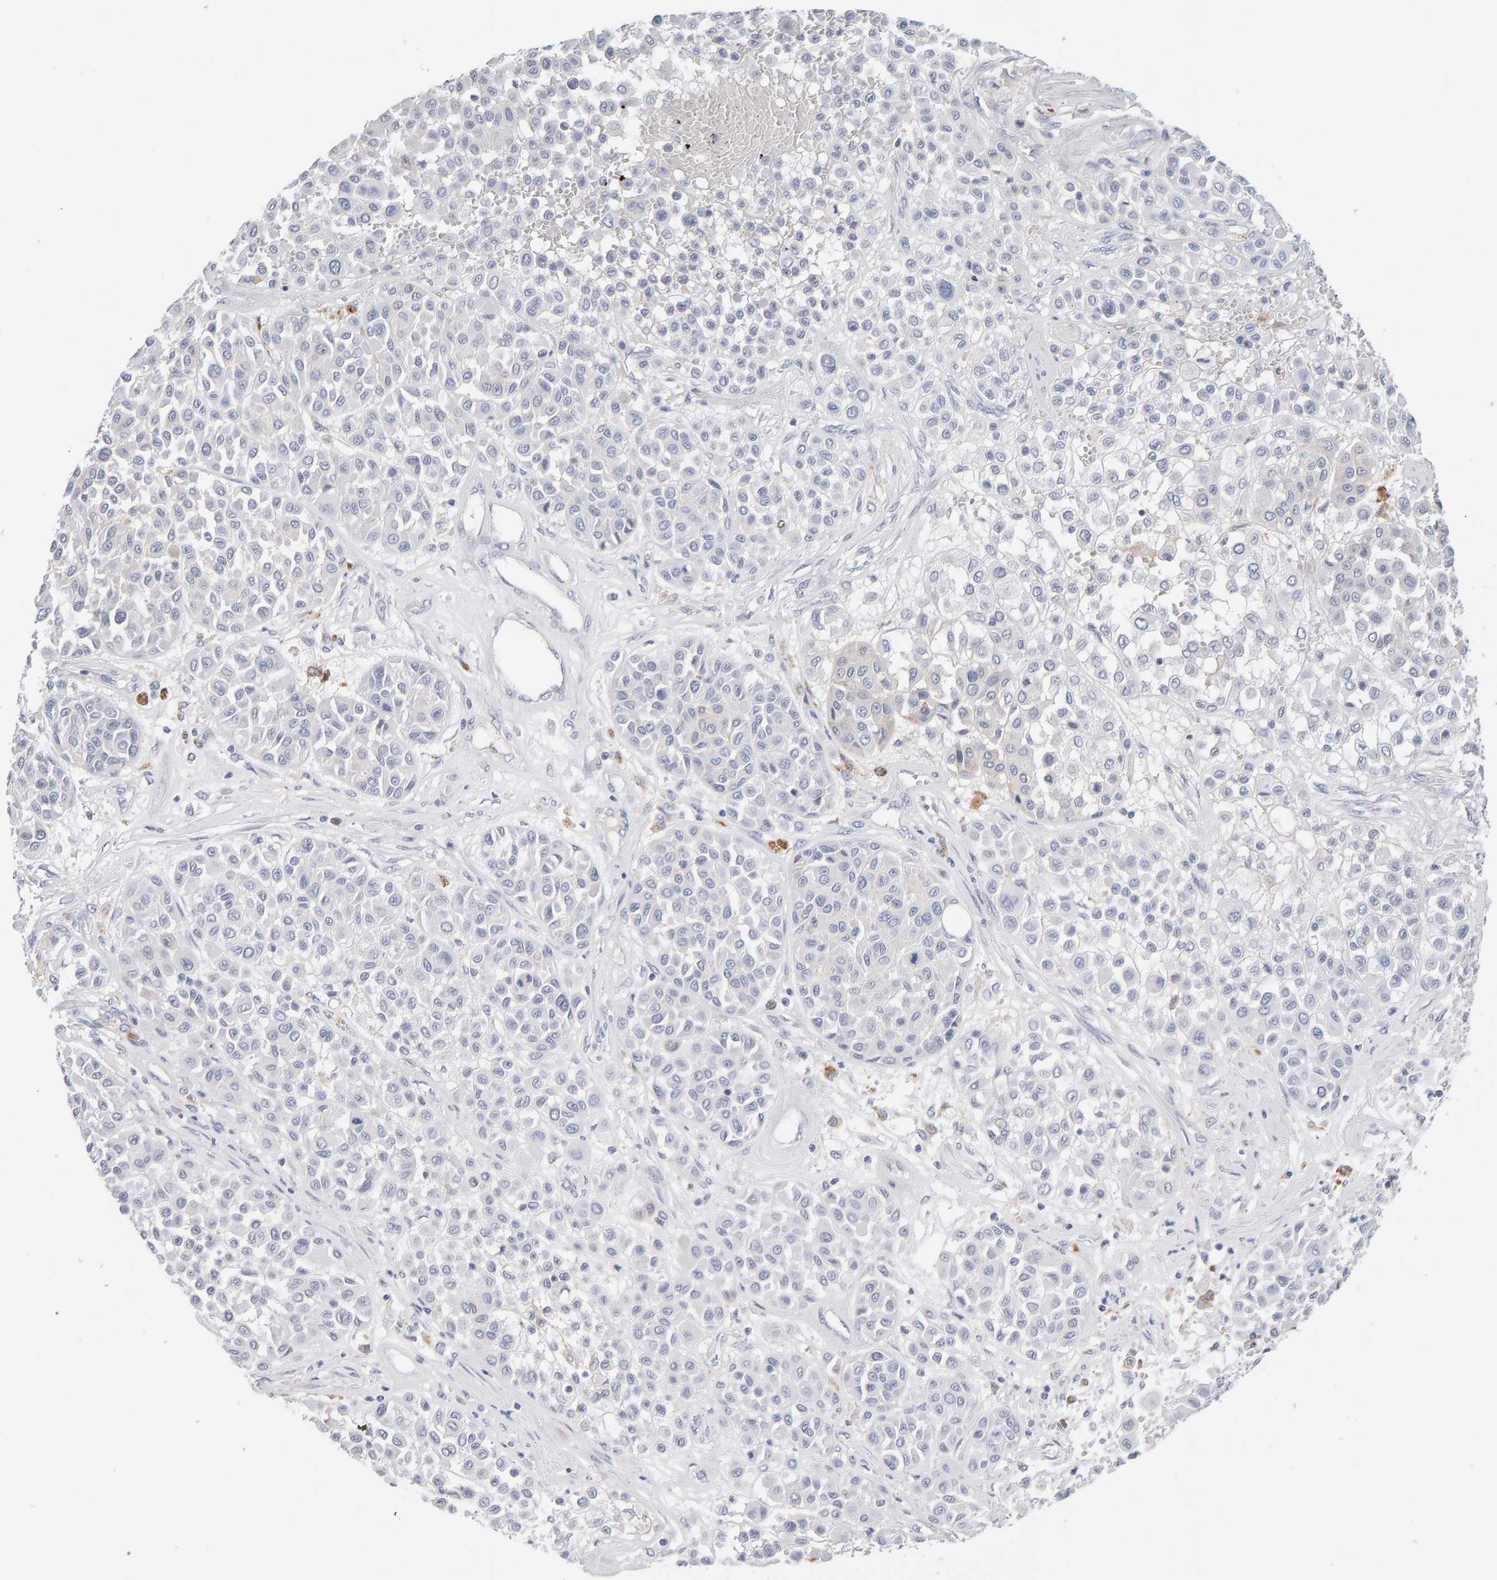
{"staining": {"intensity": "negative", "quantity": "none", "location": "none"}, "tissue": "melanoma", "cell_type": "Tumor cells", "image_type": "cancer", "snomed": [{"axis": "morphology", "description": "Malignant melanoma, Metastatic site"}, {"axis": "topography", "description": "Soft tissue"}], "caption": "High magnification brightfield microscopy of malignant melanoma (metastatic site) stained with DAB (3,3'-diaminobenzidine) (brown) and counterstained with hematoxylin (blue): tumor cells show no significant expression.", "gene": "METRNL", "patient": {"sex": "male", "age": 41}}